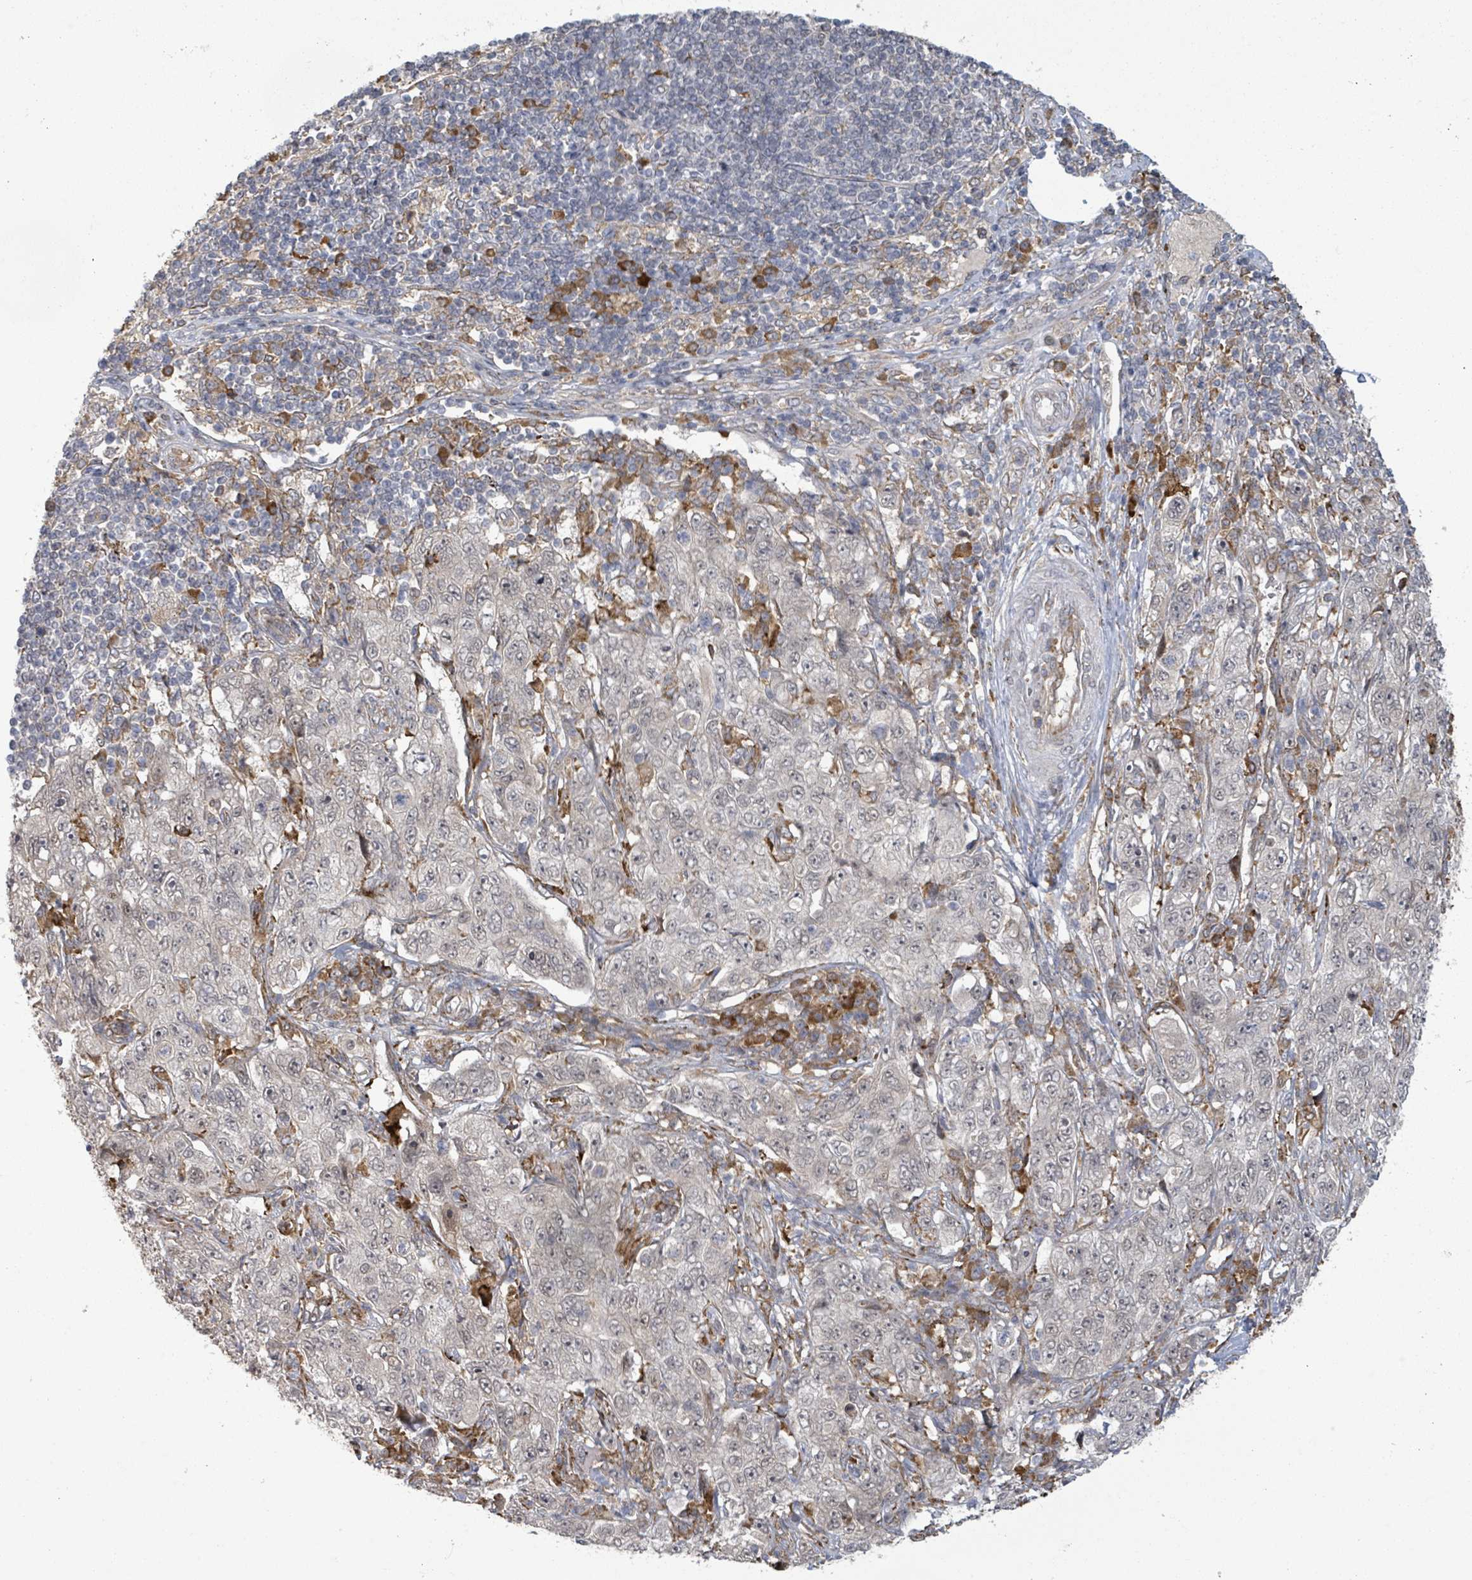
{"staining": {"intensity": "negative", "quantity": "none", "location": "none"}, "tissue": "pancreatic cancer", "cell_type": "Tumor cells", "image_type": "cancer", "snomed": [{"axis": "morphology", "description": "Adenocarcinoma, NOS"}, {"axis": "topography", "description": "Pancreas"}], "caption": "The micrograph exhibits no staining of tumor cells in pancreatic cancer.", "gene": "SHROOM2", "patient": {"sex": "male", "age": 68}}